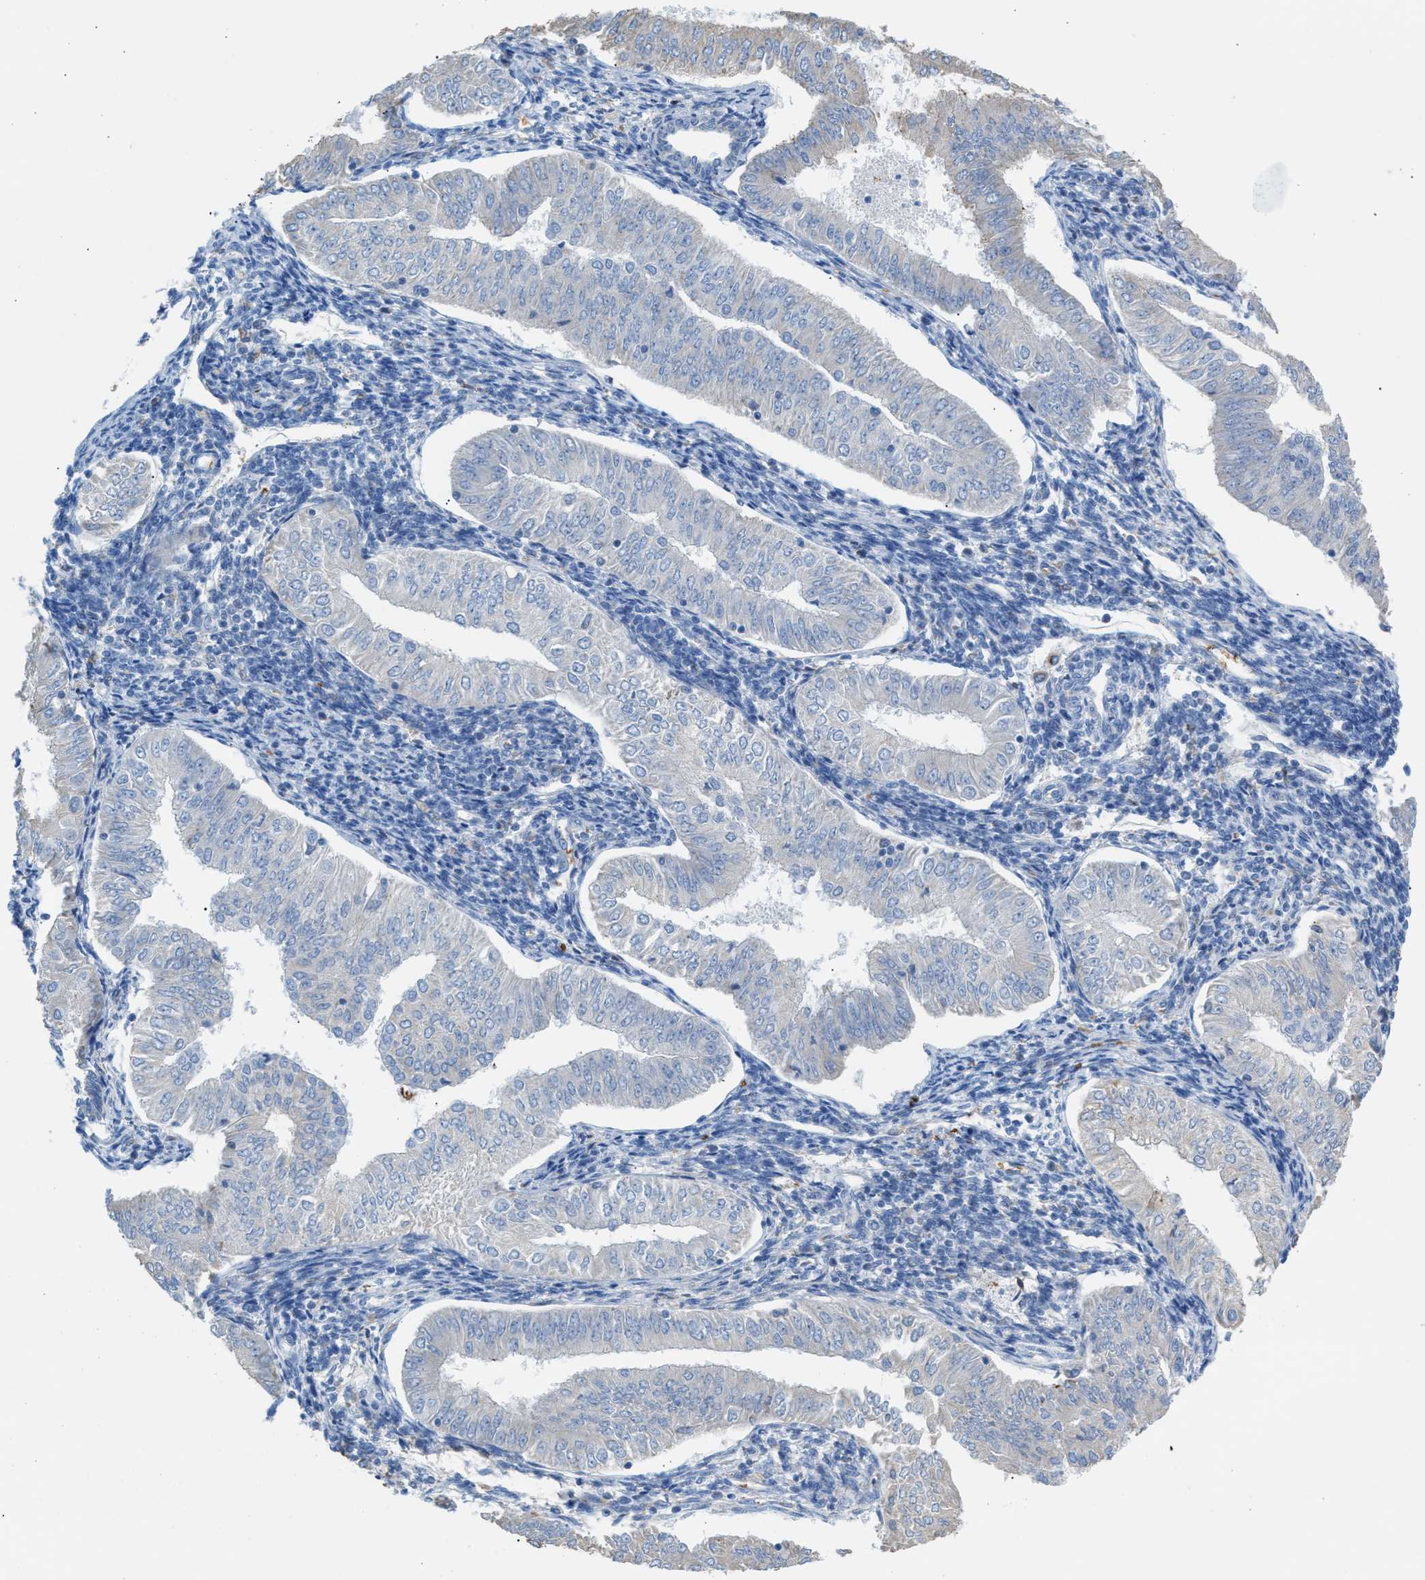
{"staining": {"intensity": "negative", "quantity": "none", "location": "none"}, "tissue": "endometrial cancer", "cell_type": "Tumor cells", "image_type": "cancer", "snomed": [{"axis": "morphology", "description": "Normal tissue, NOS"}, {"axis": "morphology", "description": "Adenocarcinoma, NOS"}, {"axis": "topography", "description": "Endometrium"}], "caption": "Immunohistochemistry (IHC) histopathology image of human adenocarcinoma (endometrial) stained for a protein (brown), which reveals no positivity in tumor cells.", "gene": "CA3", "patient": {"sex": "female", "age": 53}}